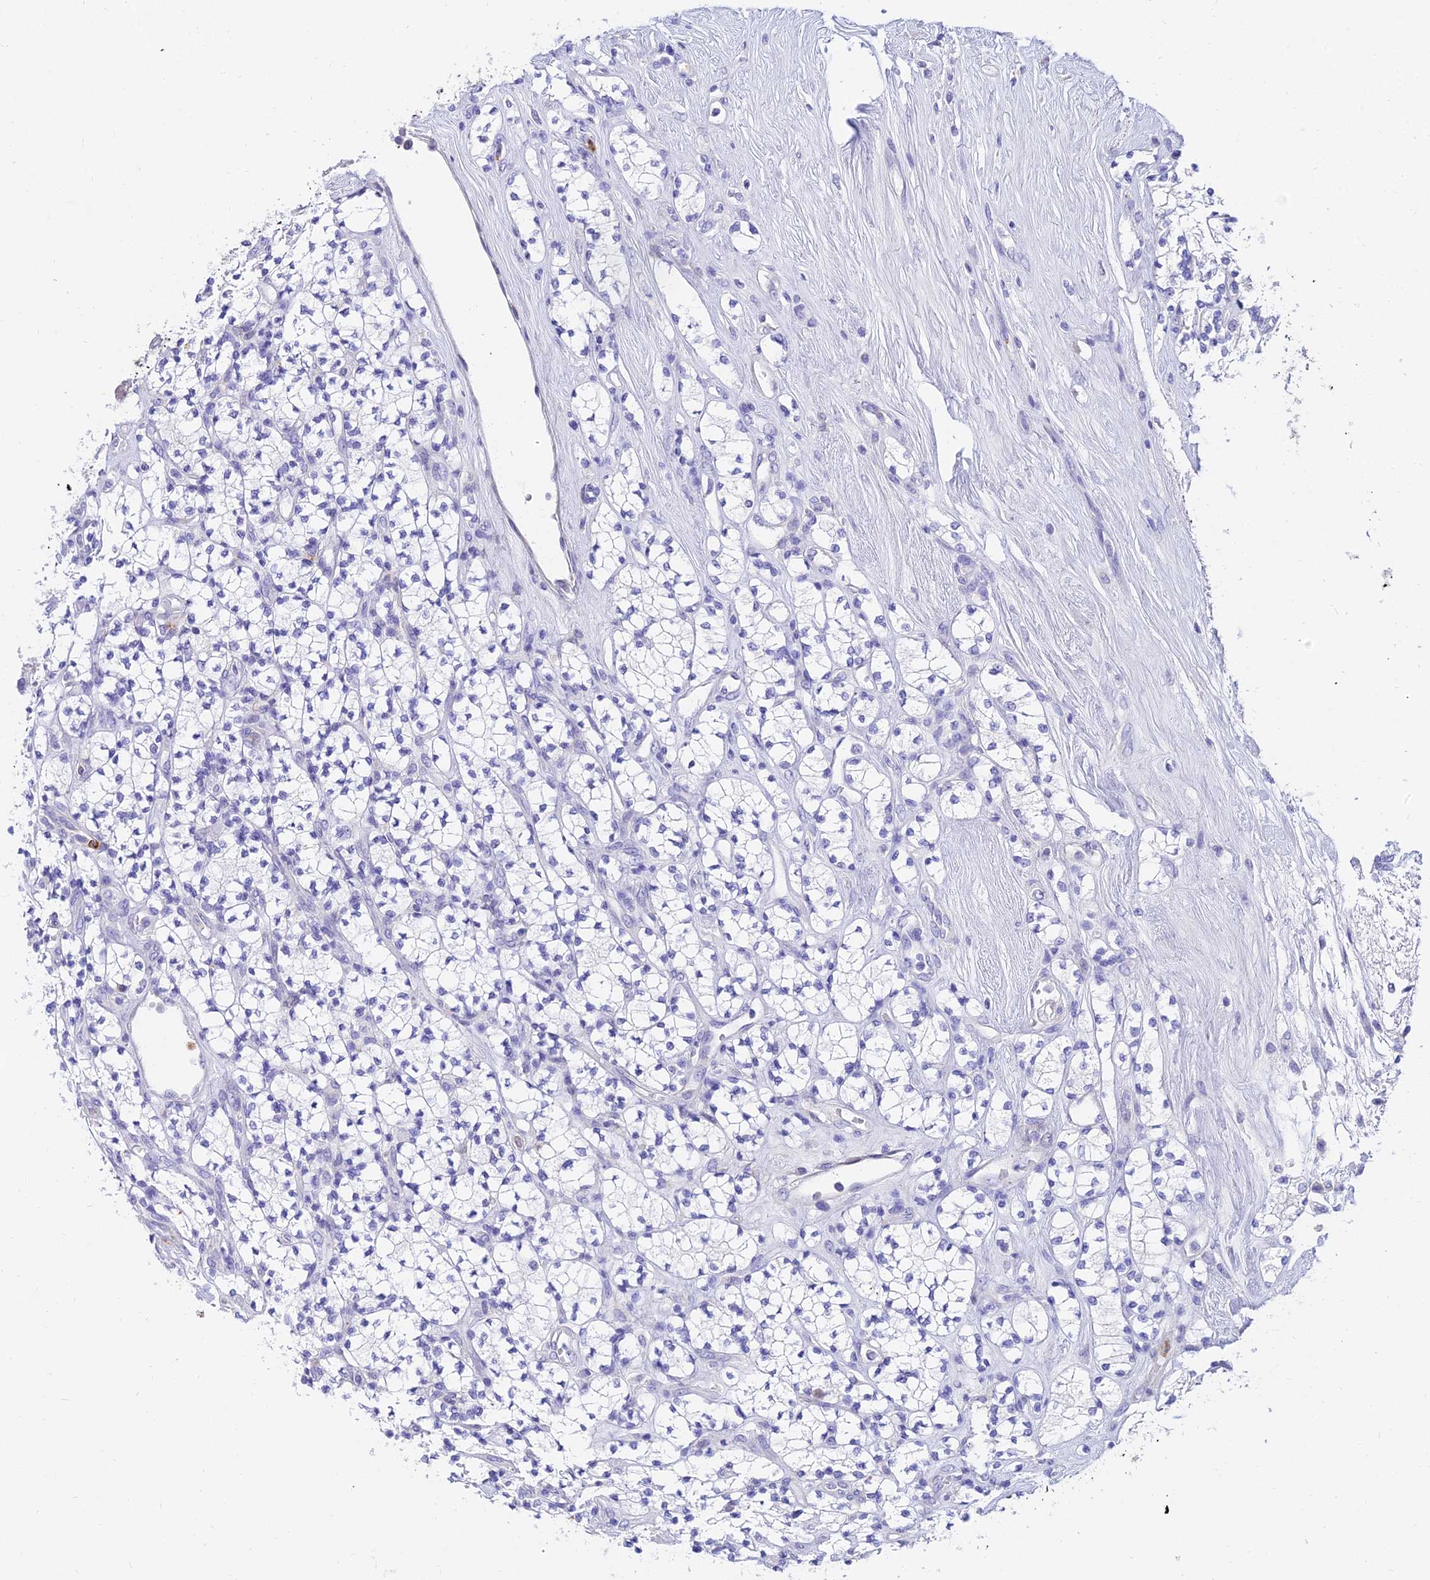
{"staining": {"intensity": "negative", "quantity": "none", "location": "none"}, "tissue": "renal cancer", "cell_type": "Tumor cells", "image_type": "cancer", "snomed": [{"axis": "morphology", "description": "Adenocarcinoma, NOS"}, {"axis": "topography", "description": "Kidney"}], "caption": "Renal cancer was stained to show a protein in brown. There is no significant staining in tumor cells. The staining was performed using DAB (3,3'-diaminobenzidine) to visualize the protein expression in brown, while the nuclei were stained in blue with hematoxylin (Magnification: 20x).", "gene": "VWC2L", "patient": {"sex": "male", "age": 77}}